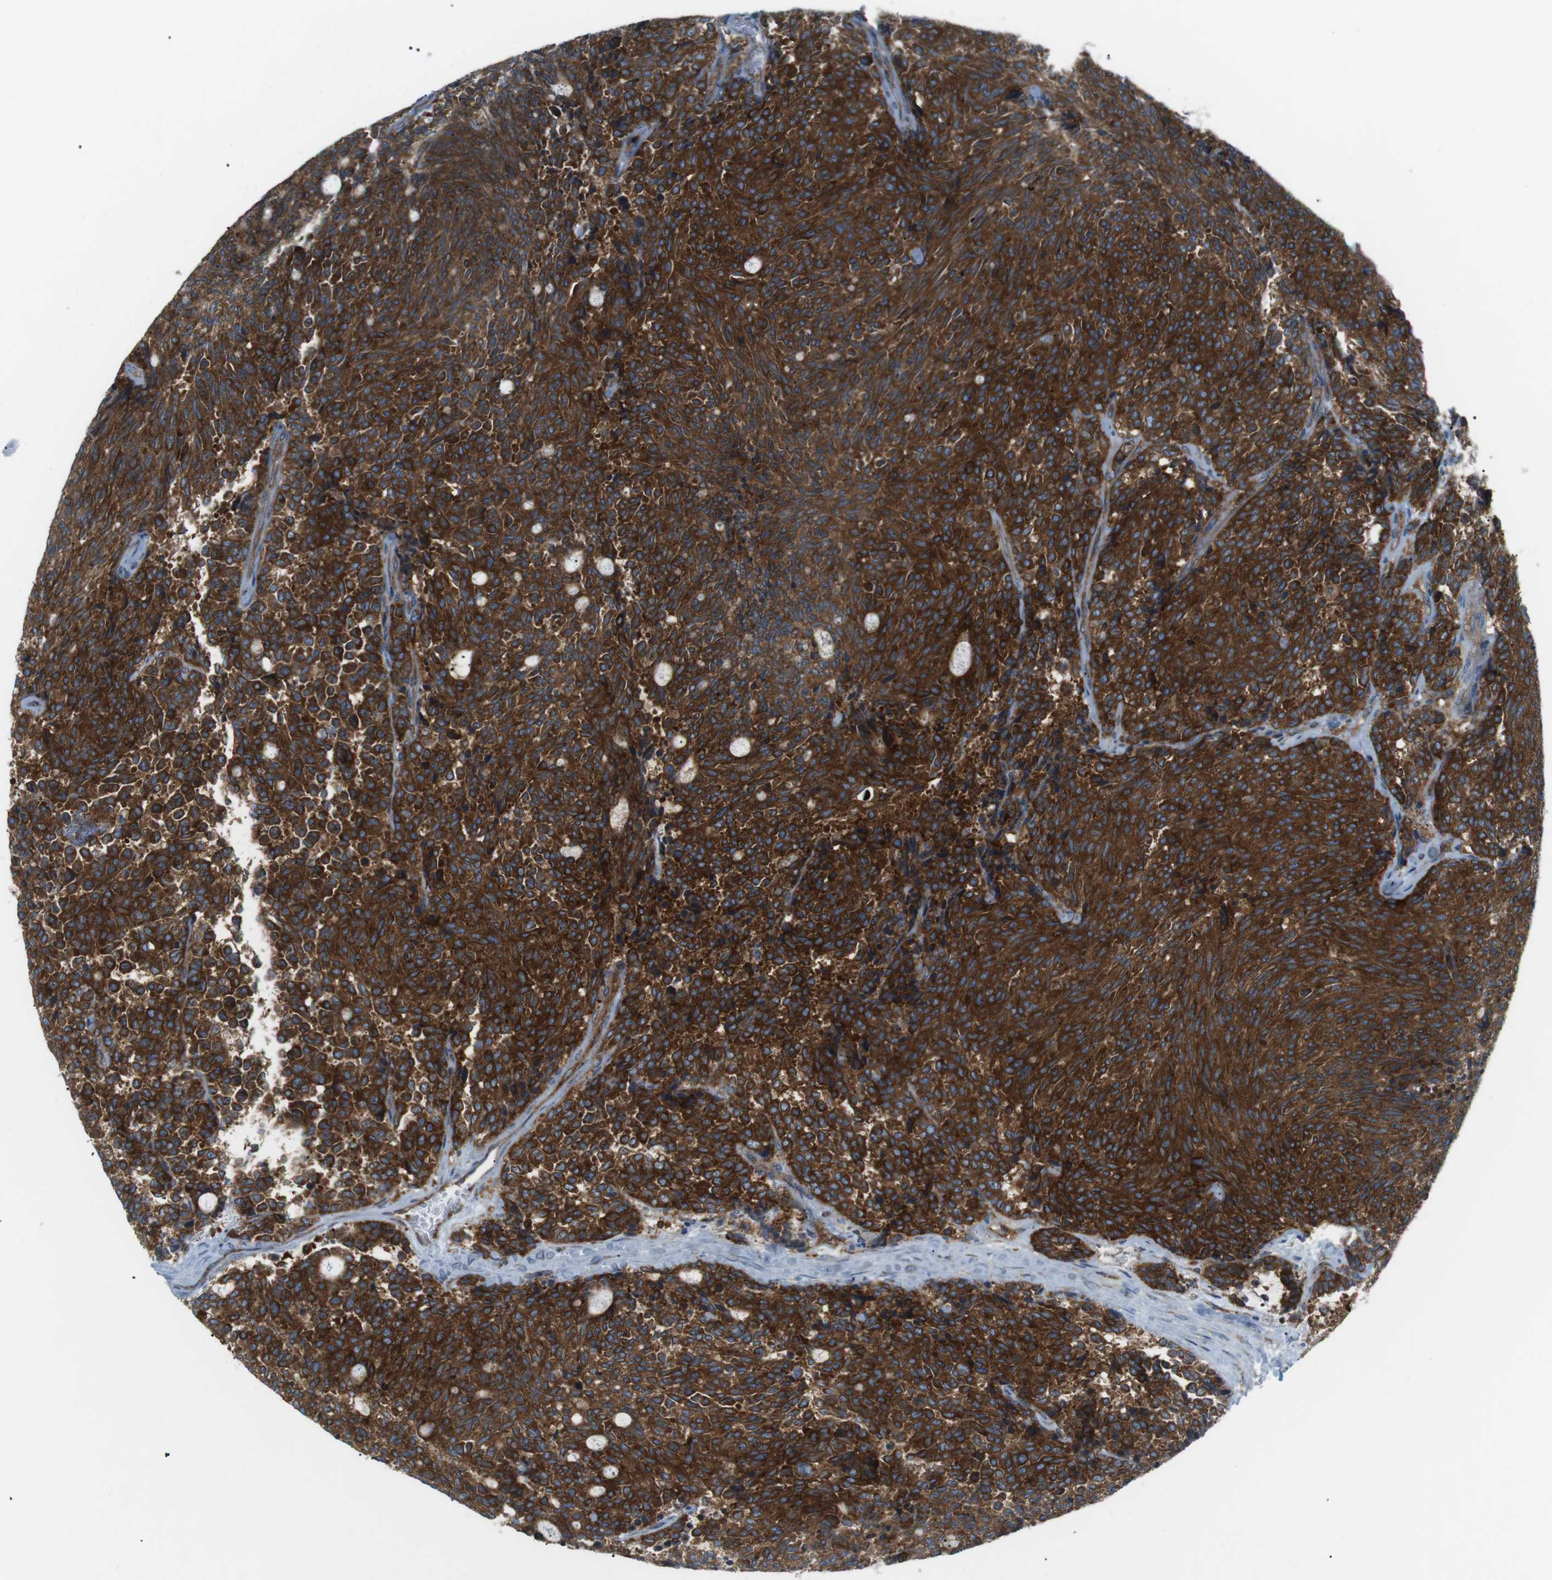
{"staining": {"intensity": "strong", "quantity": ">75%", "location": "cytoplasmic/membranous"}, "tissue": "carcinoid", "cell_type": "Tumor cells", "image_type": "cancer", "snomed": [{"axis": "morphology", "description": "Carcinoid, malignant, NOS"}, {"axis": "topography", "description": "Pancreas"}], "caption": "An immunohistochemistry (IHC) photomicrograph of neoplastic tissue is shown. Protein staining in brown shows strong cytoplasmic/membranous positivity in carcinoid within tumor cells.", "gene": "FLII", "patient": {"sex": "female", "age": 54}}